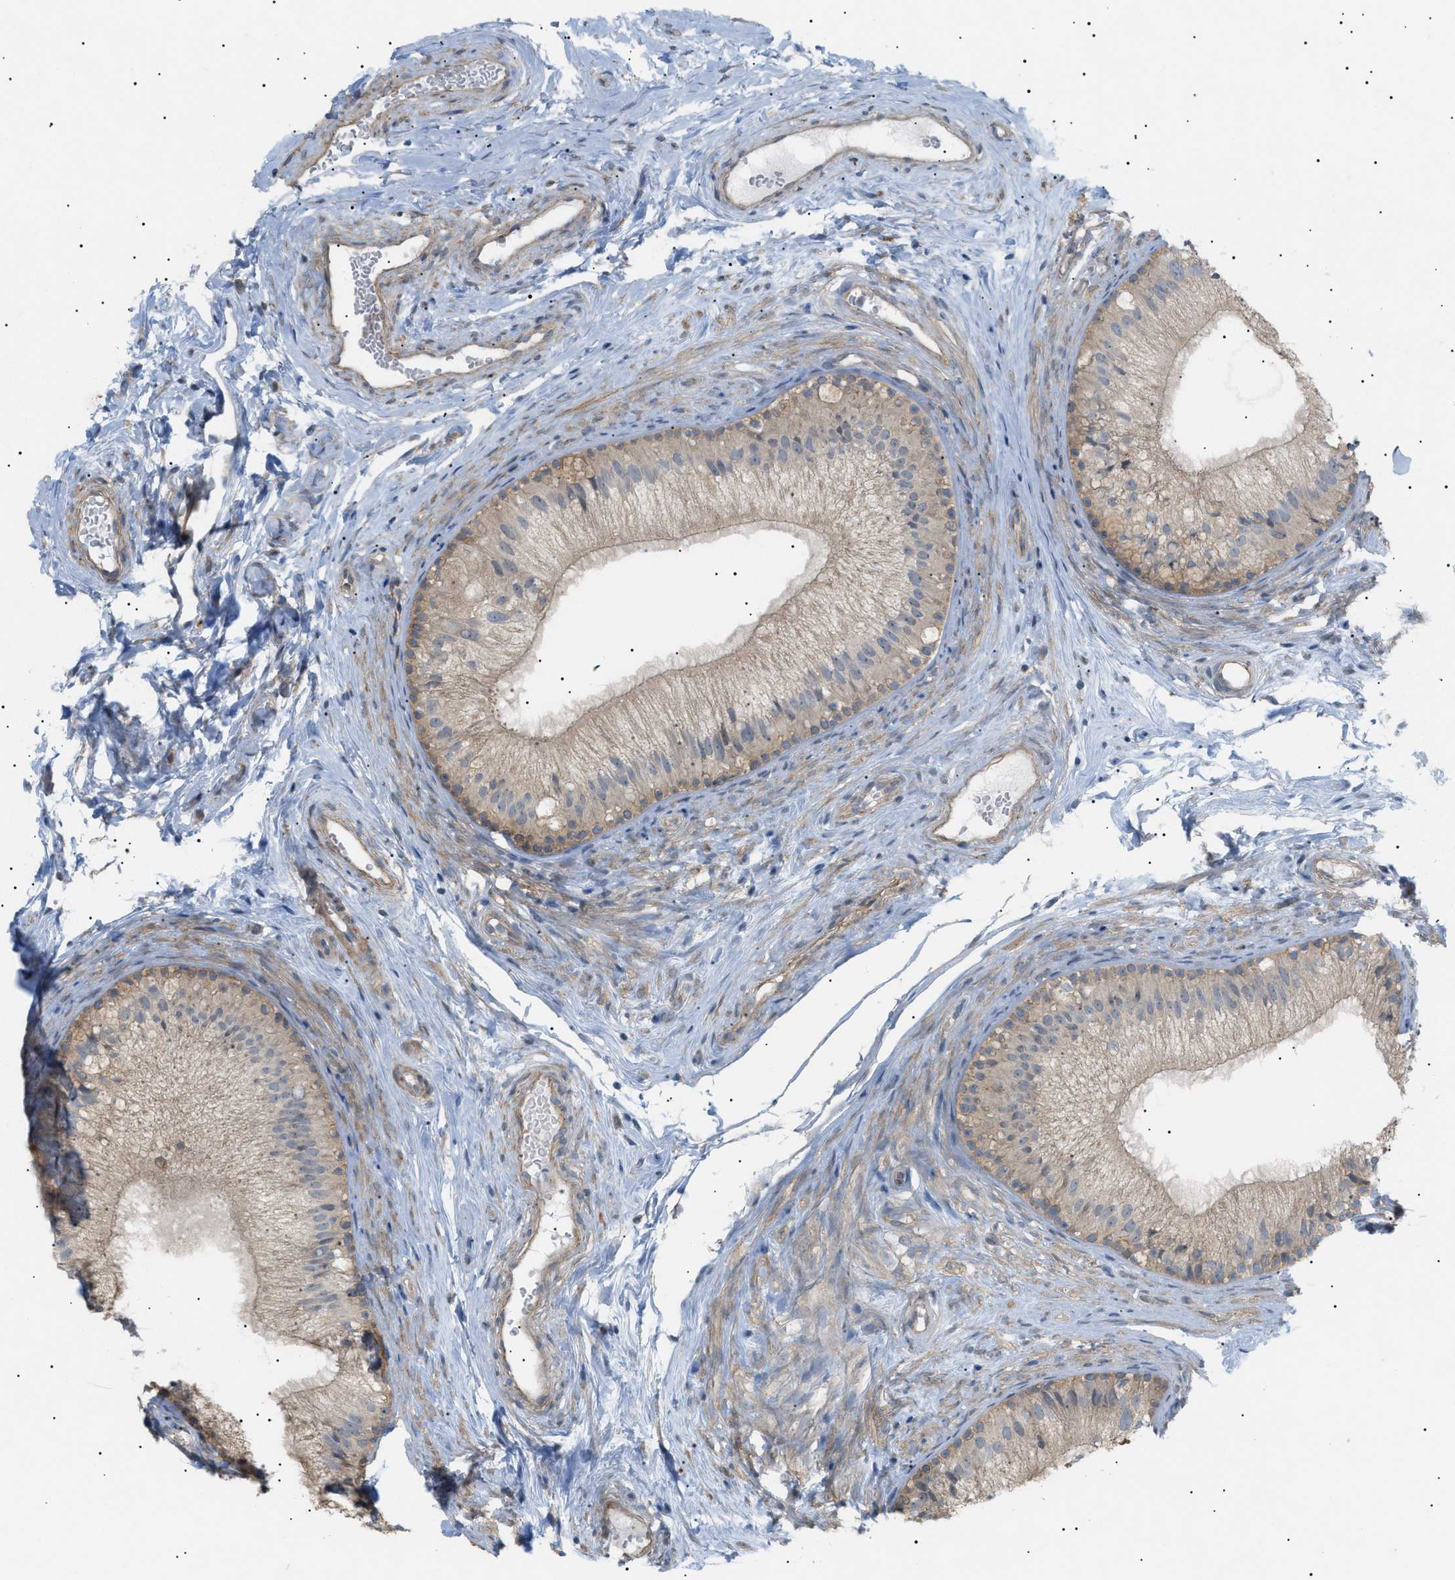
{"staining": {"intensity": "weak", "quantity": ">75%", "location": "cytoplasmic/membranous"}, "tissue": "epididymis", "cell_type": "Glandular cells", "image_type": "normal", "snomed": [{"axis": "morphology", "description": "Normal tissue, NOS"}, {"axis": "topography", "description": "Epididymis"}], "caption": "High-power microscopy captured an immunohistochemistry (IHC) image of normal epididymis, revealing weak cytoplasmic/membranous expression in approximately >75% of glandular cells. The protein of interest is stained brown, and the nuclei are stained in blue (DAB IHC with brightfield microscopy, high magnification).", "gene": "IRS2", "patient": {"sex": "male", "age": 56}}